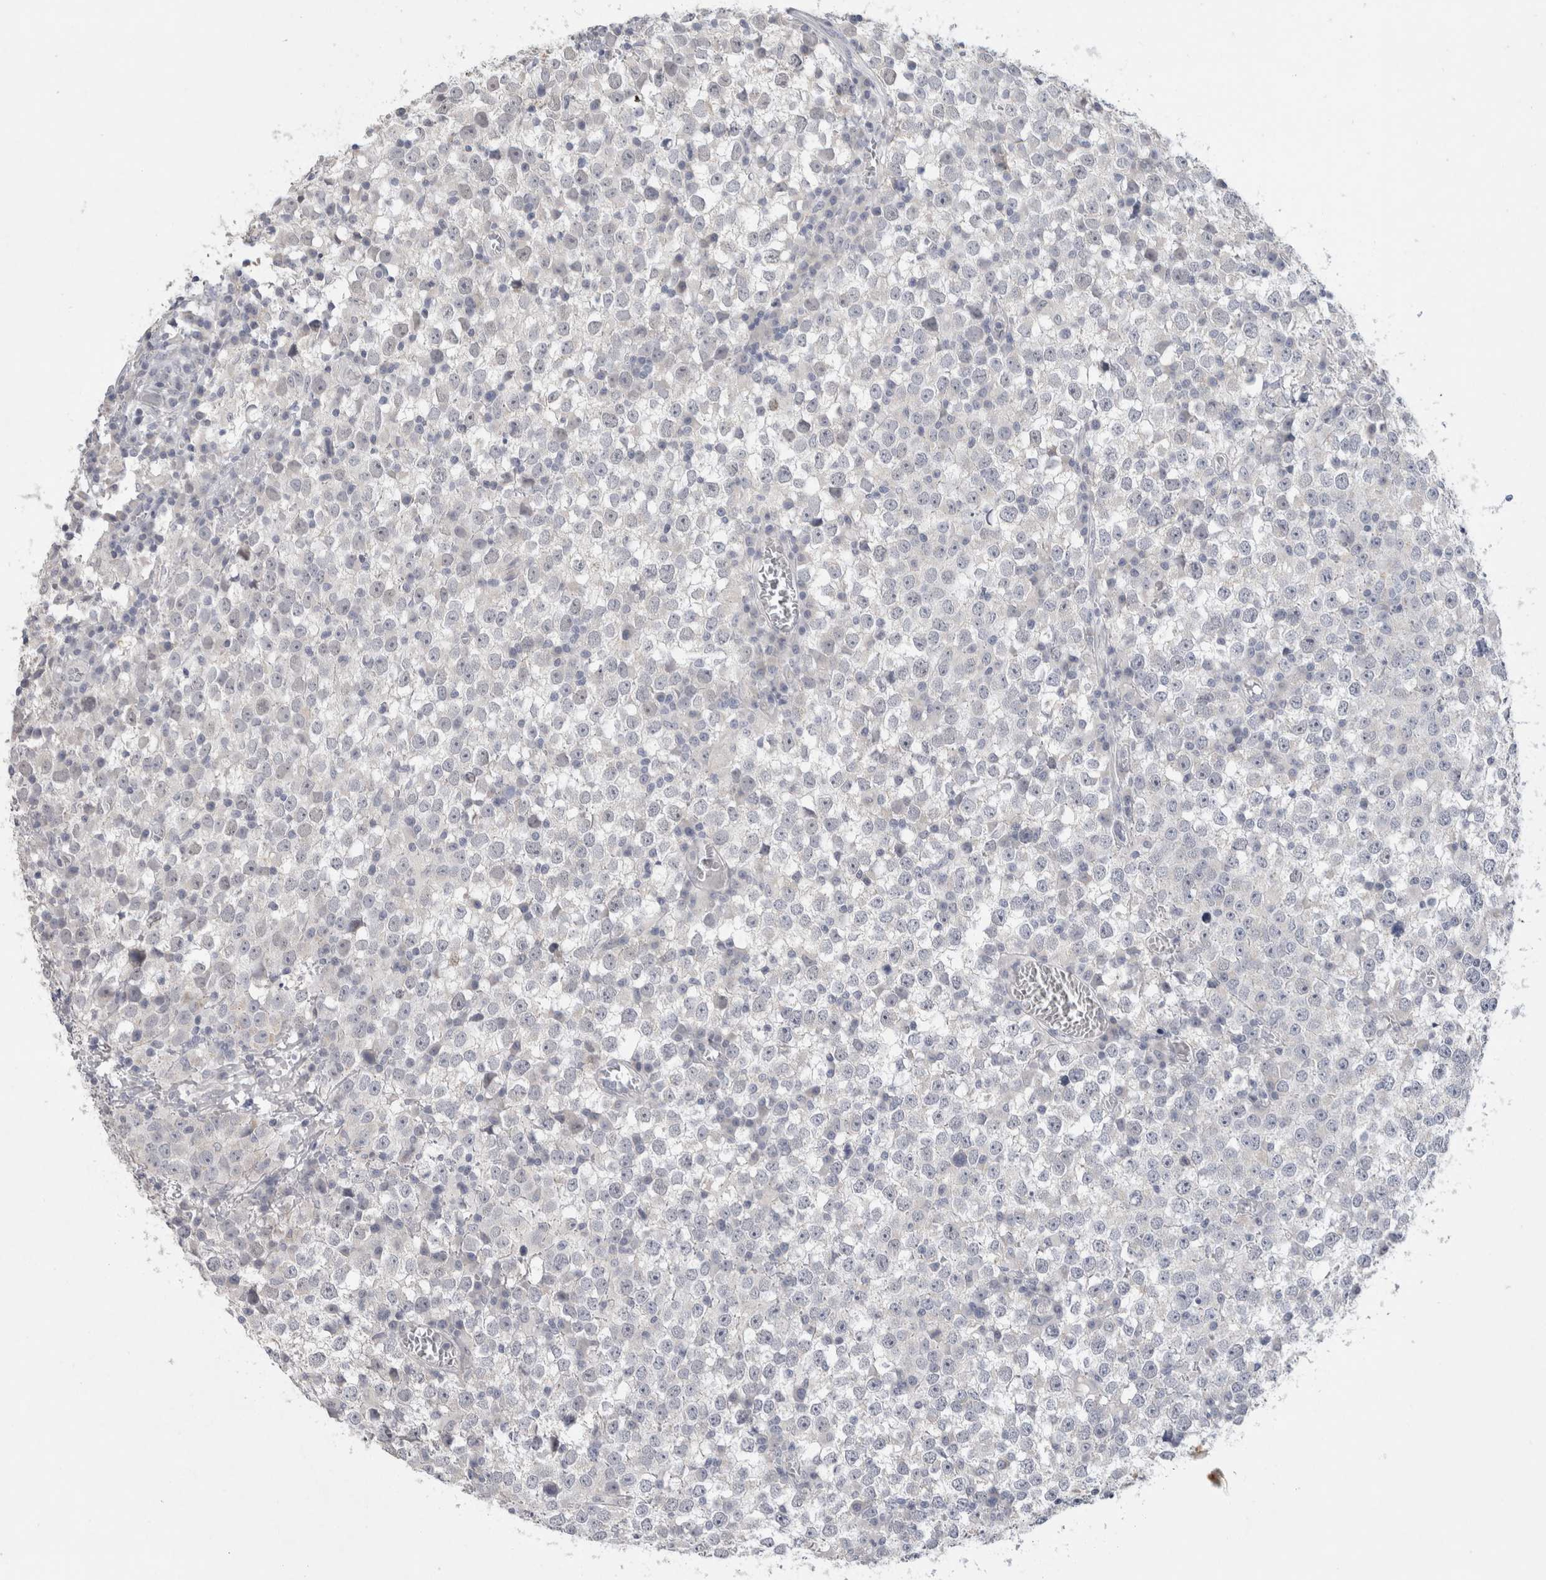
{"staining": {"intensity": "negative", "quantity": "none", "location": "none"}, "tissue": "testis cancer", "cell_type": "Tumor cells", "image_type": "cancer", "snomed": [{"axis": "morphology", "description": "Seminoma, NOS"}, {"axis": "topography", "description": "Testis"}], "caption": "This histopathology image is of testis seminoma stained with IHC to label a protein in brown with the nuclei are counter-stained blue. There is no expression in tumor cells.", "gene": "TONSL", "patient": {"sex": "male", "age": 65}}